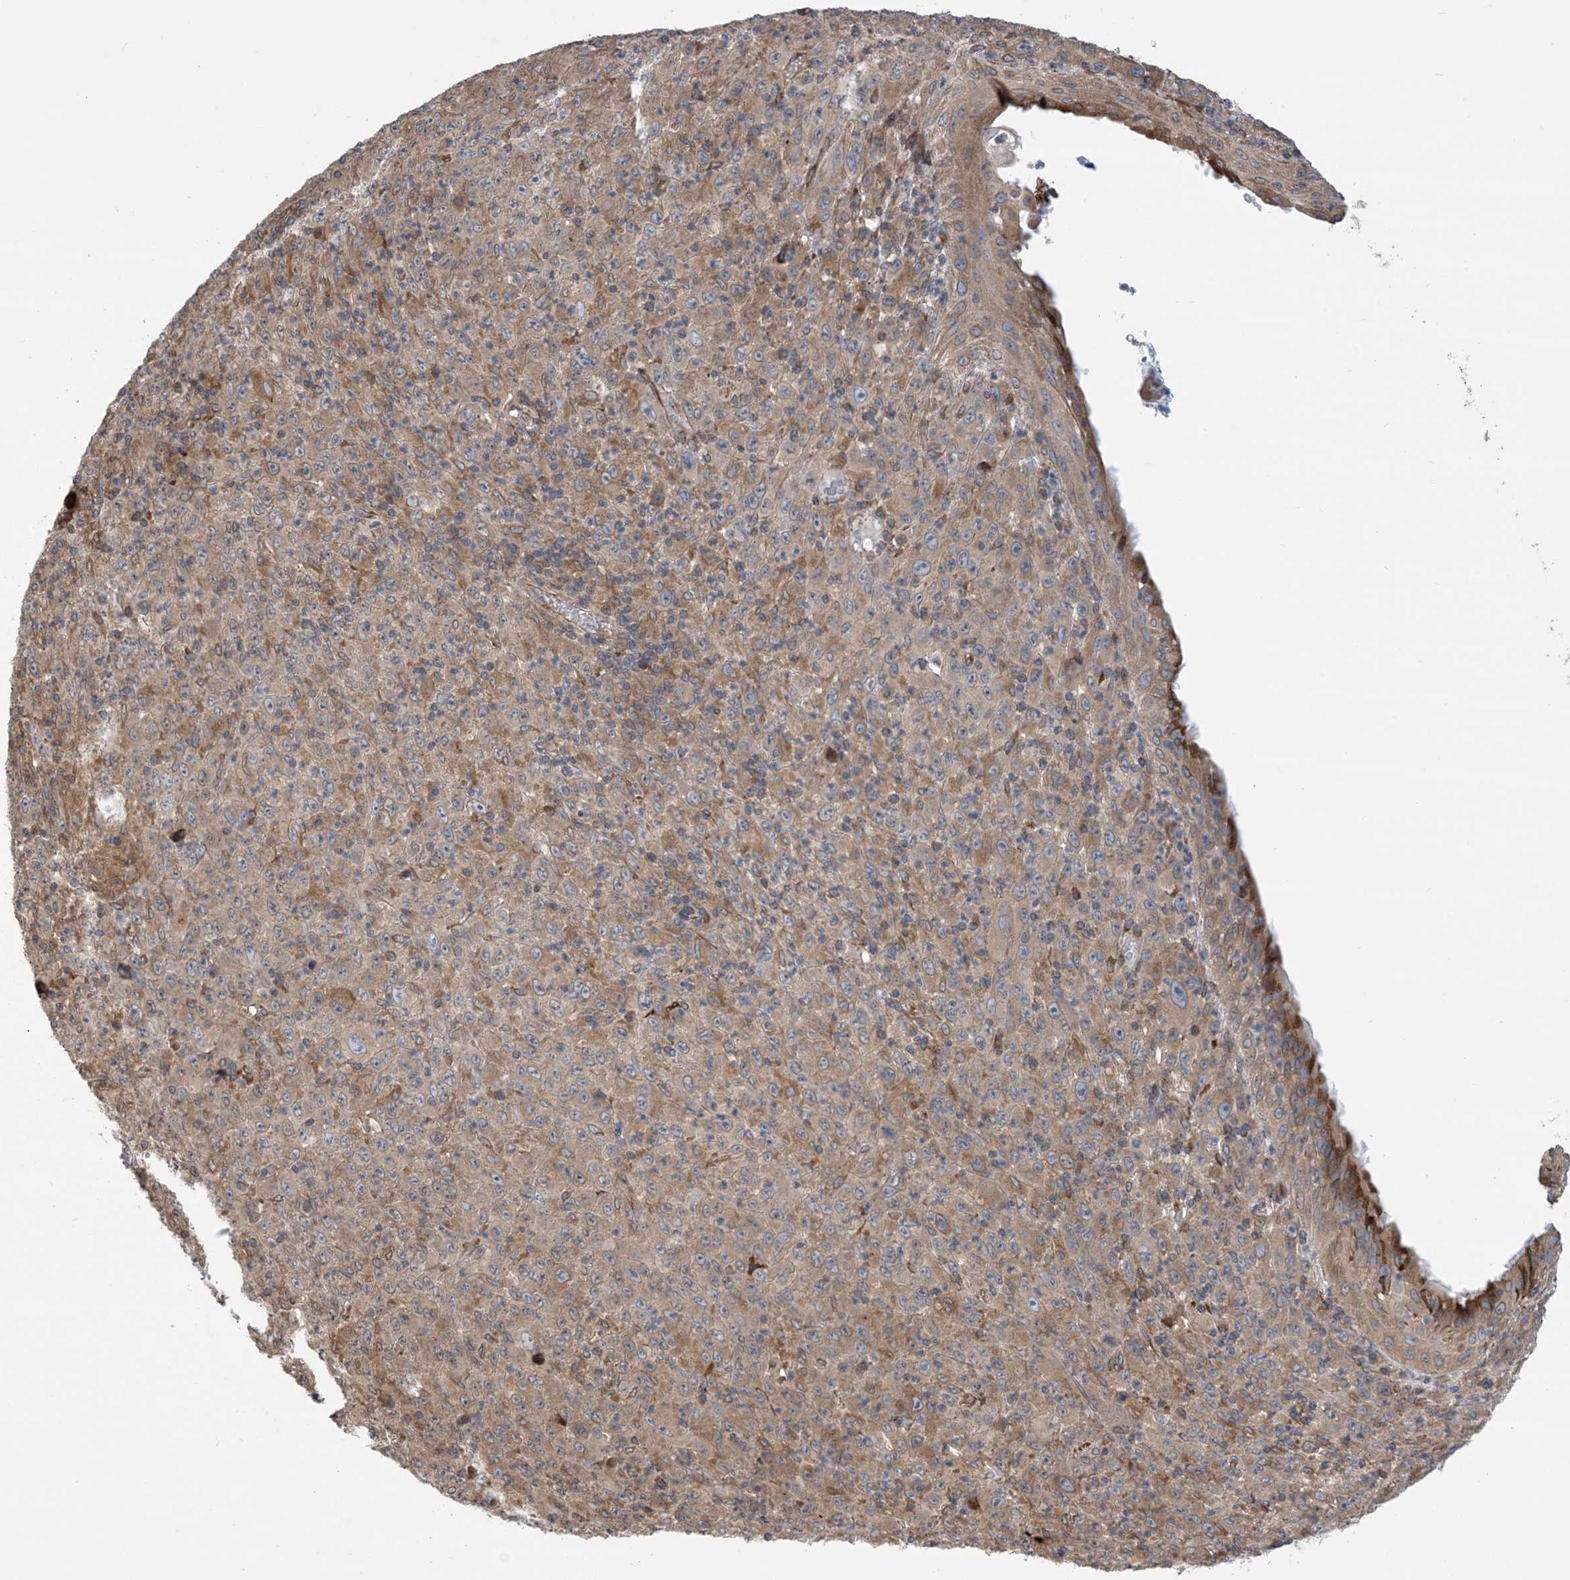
{"staining": {"intensity": "weak", "quantity": "<25%", "location": "cytoplasmic/membranous"}, "tissue": "melanoma", "cell_type": "Tumor cells", "image_type": "cancer", "snomed": [{"axis": "morphology", "description": "Malignant melanoma, Metastatic site"}, {"axis": "topography", "description": "Skin"}], "caption": "This image is of malignant melanoma (metastatic site) stained with immunohistochemistry (IHC) to label a protein in brown with the nuclei are counter-stained blue. There is no expression in tumor cells.", "gene": "CLEC16A", "patient": {"sex": "female", "age": 56}}